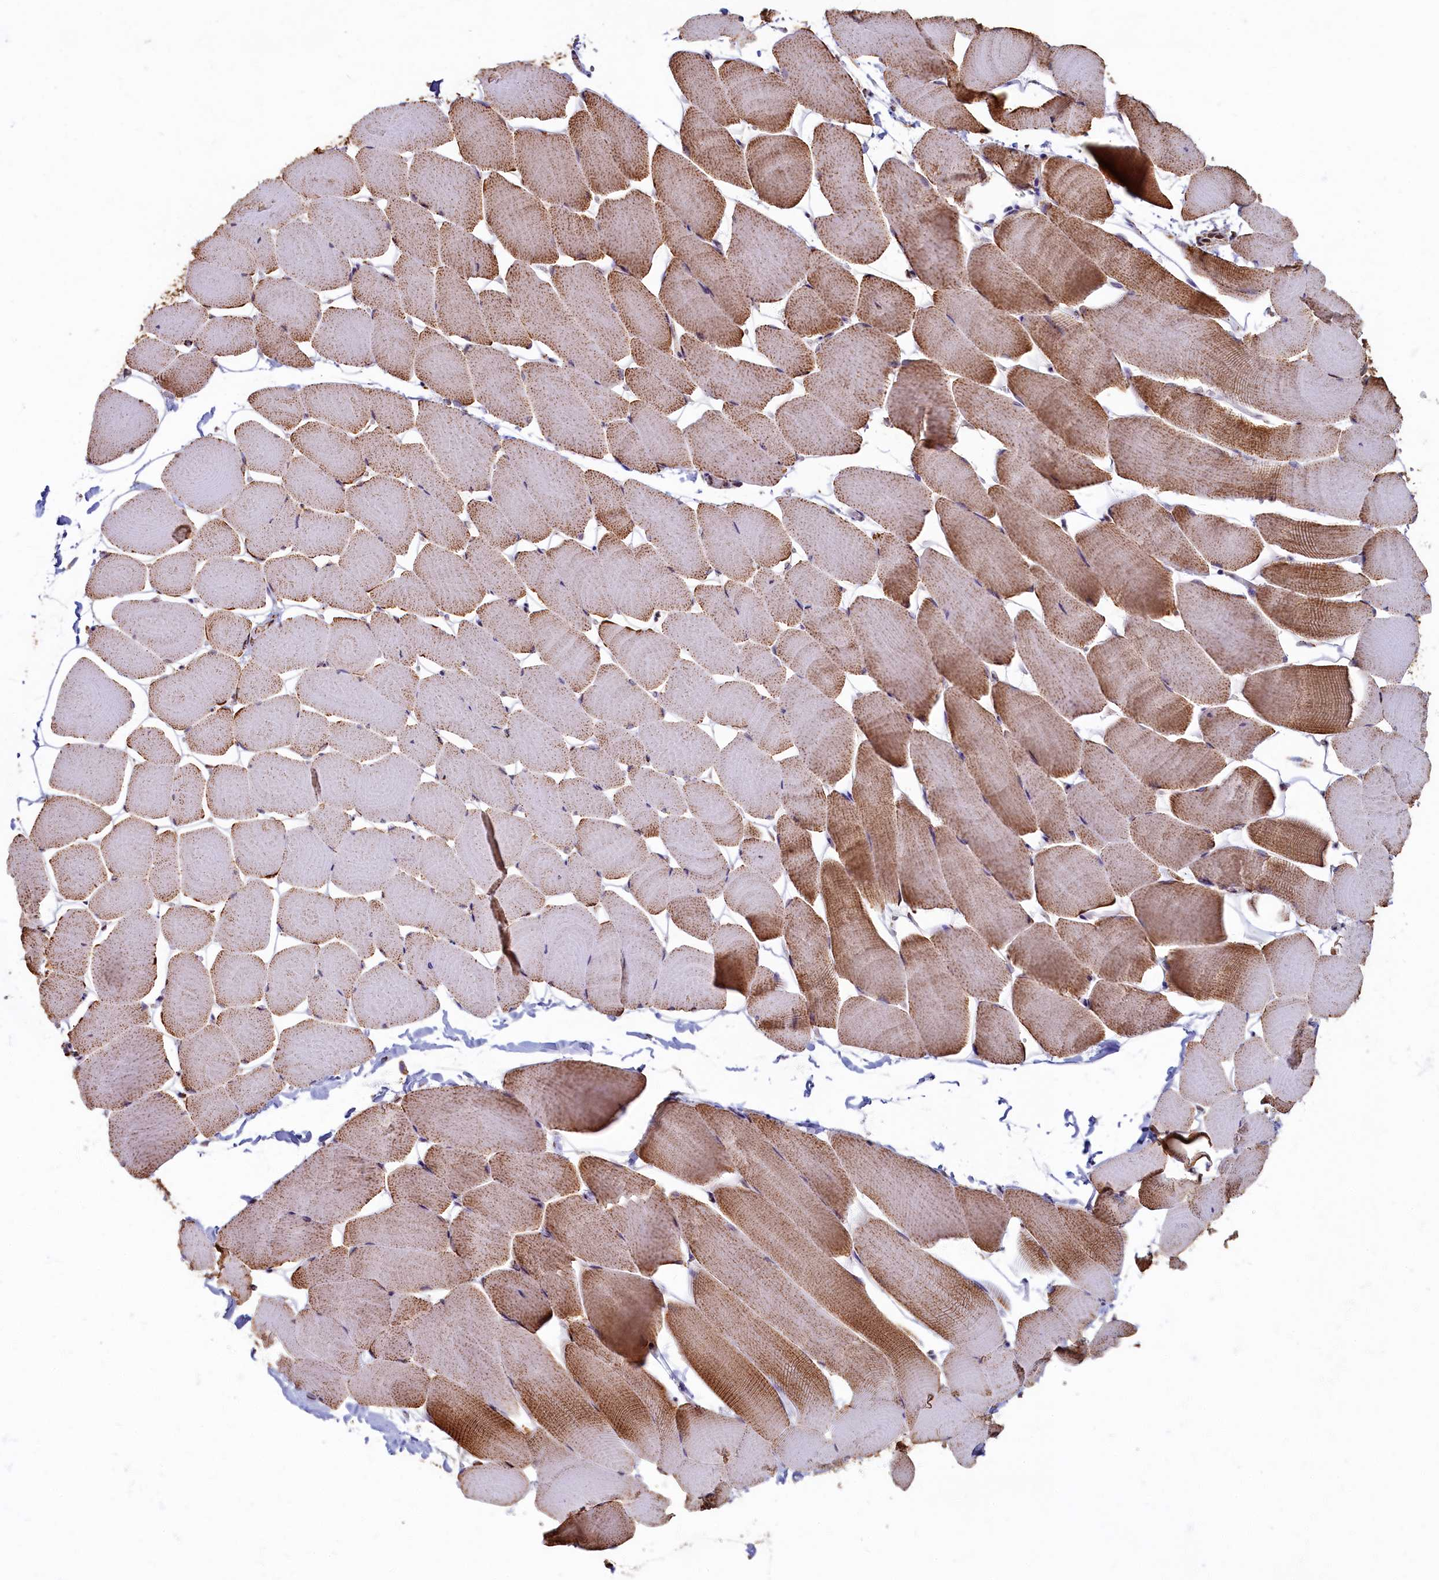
{"staining": {"intensity": "moderate", "quantity": "25%-75%", "location": "cytoplasmic/membranous"}, "tissue": "skeletal muscle", "cell_type": "Myocytes", "image_type": "normal", "snomed": [{"axis": "morphology", "description": "Normal tissue, NOS"}, {"axis": "topography", "description": "Skeletal muscle"}], "caption": "A medium amount of moderate cytoplasmic/membranous expression is seen in about 25%-75% of myocytes in unremarkable skeletal muscle.", "gene": "SPR", "patient": {"sex": "male", "age": 25}}